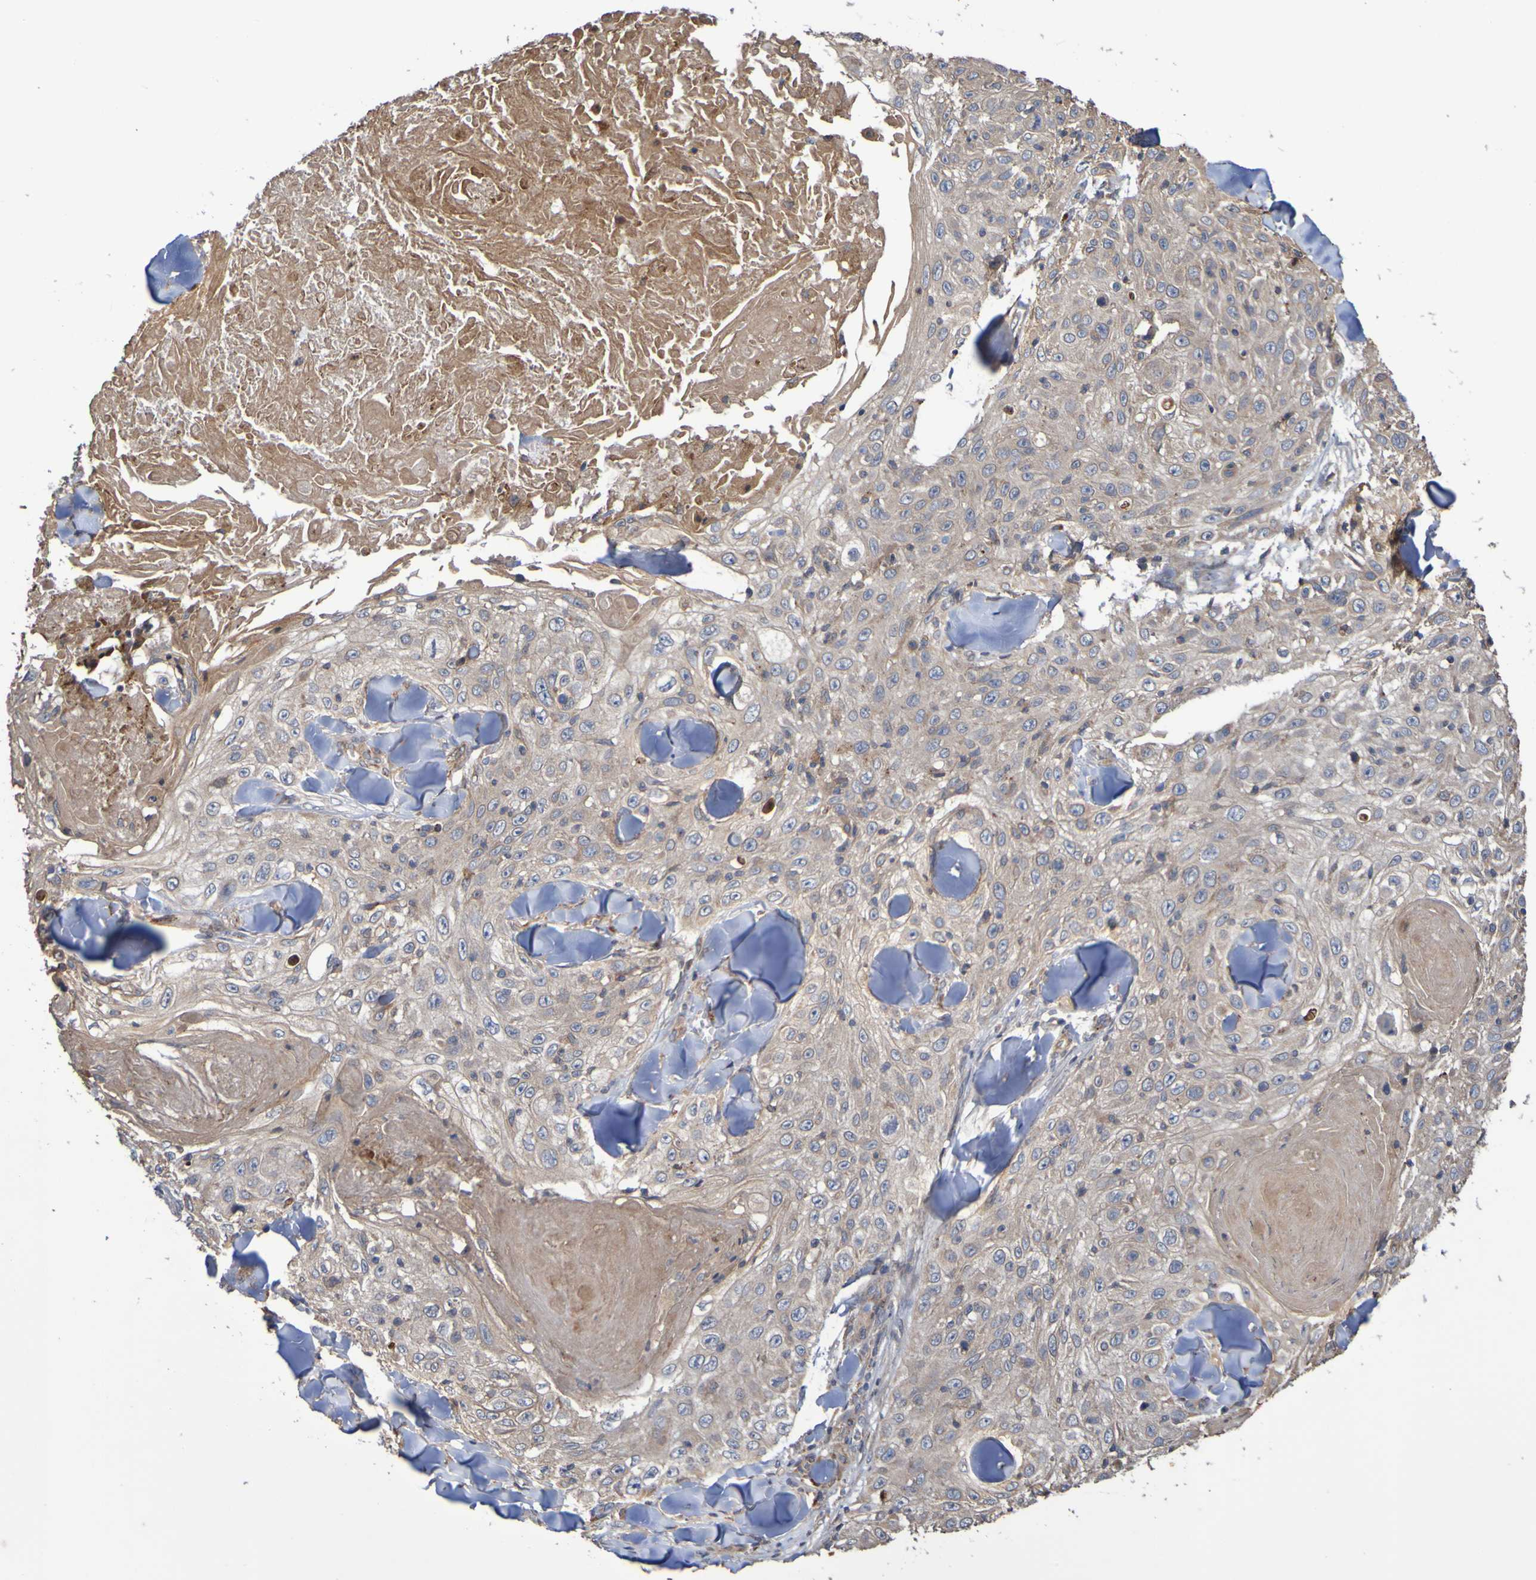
{"staining": {"intensity": "weak", "quantity": ">75%", "location": "cytoplasmic/membranous"}, "tissue": "skin cancer", "cell_type": "Tumor cells", "image_type": "cancer", "snomed": [{"axis": "morphology", "description": "Squamous cell carcinoma, NOS"}, {"axis": "topography", "description": "Skin"}], "caption": "Protein expression analysis of skin cancer shows weak cytoplasmic/membranous expression in approximately >75% of tumor cells. The staining is performed using DAB brown chromogen to label protein expression. The nuclei are counter-stained blue using hematoxylin.", "gene": "UCN", "patient": {"sex": "male", "age": 86}}